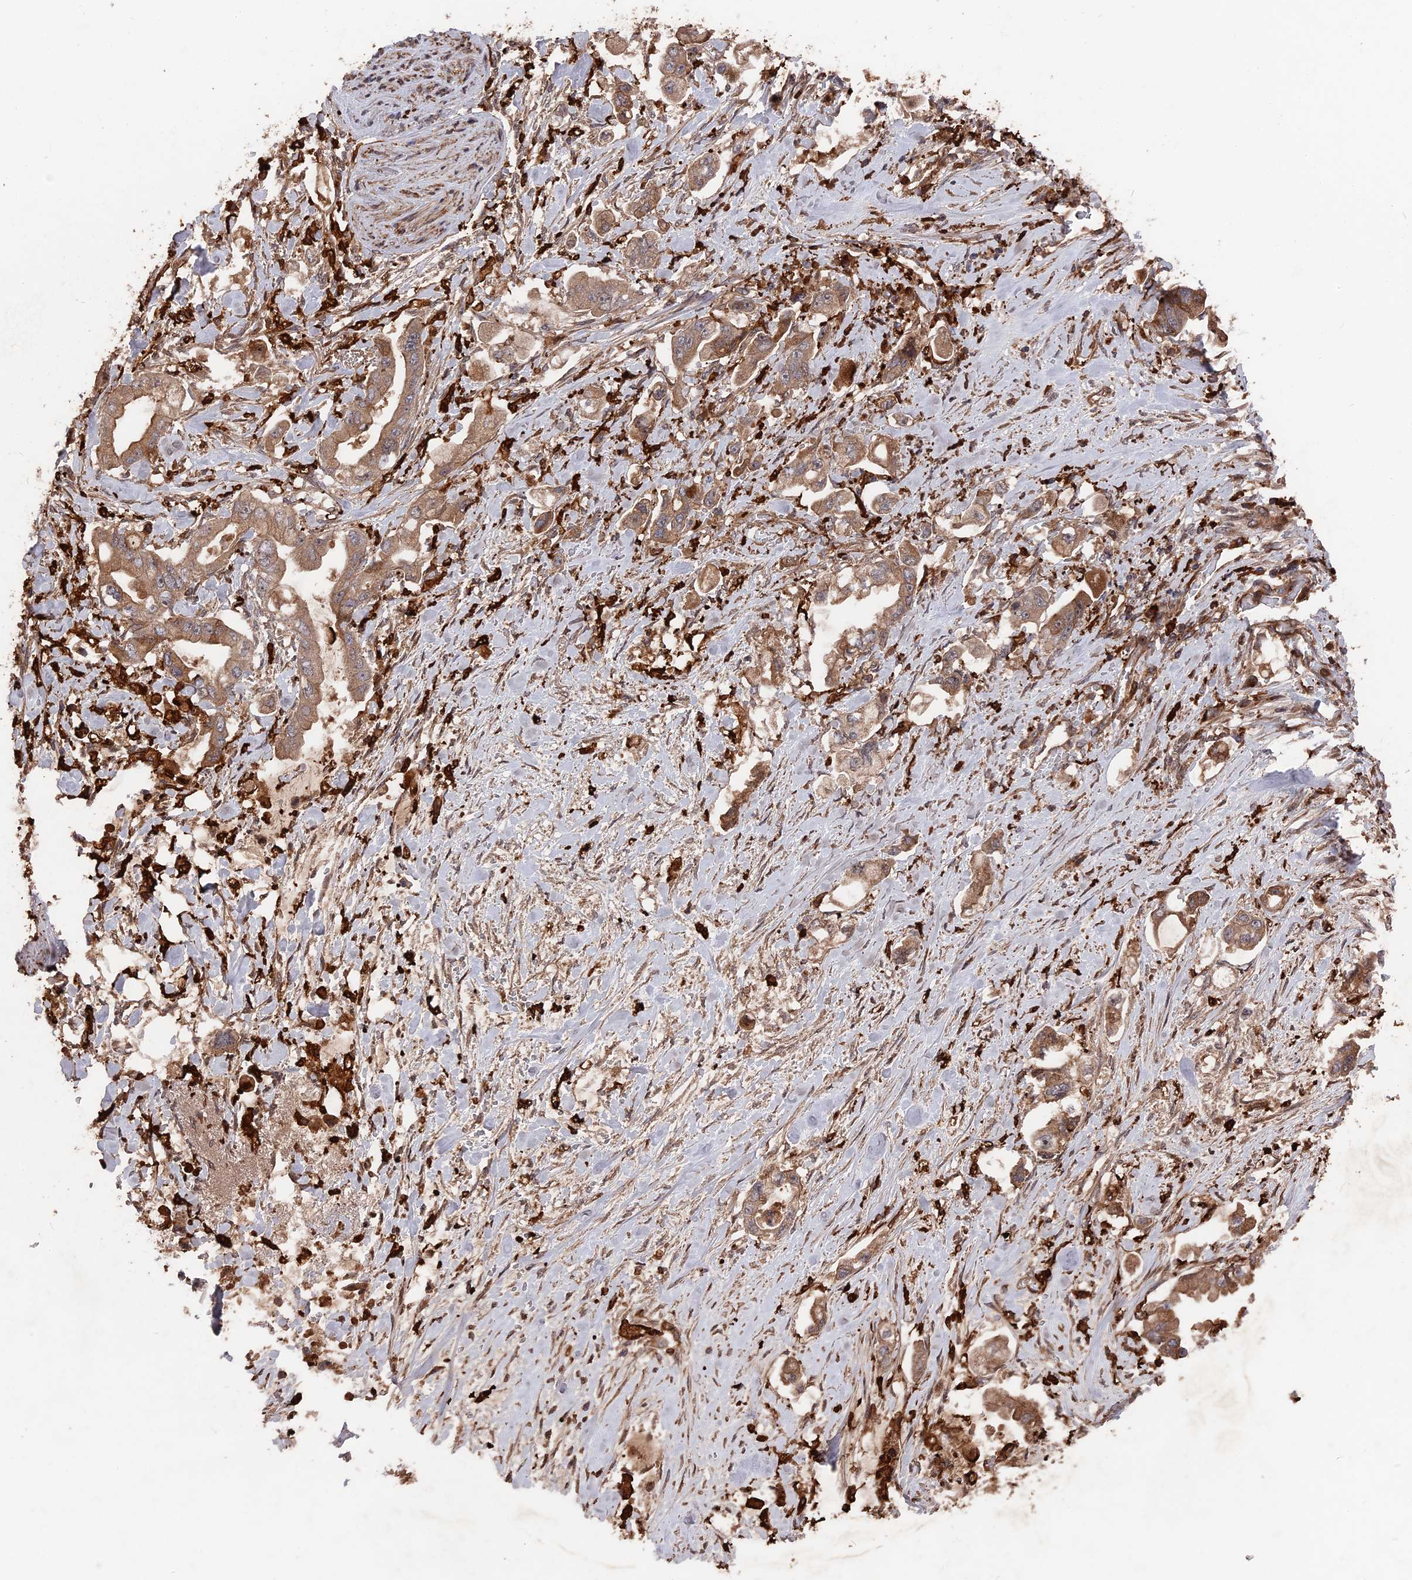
{"staining": {"intensity": "moderate", "quantity": ">75%", "location": "cytoplasmic/membranous"}, "tissue": "stomach cancer", "cell_type": "Tumor cells", "image_type": "cancer", "snomed": [{"axis": "morphology", "description": "Adenocarcinoma, NOS"}, {"axis": "topography", "description": "Stomach"}], "caption": "A micrograph of human adenocarcinoma (stomach) stained for a protein exhibits moderate cytoplasmic/membranous brown staining in tumor cells.", "gene": "DEF8", "patient": {"sex": "male", "age": 62}}